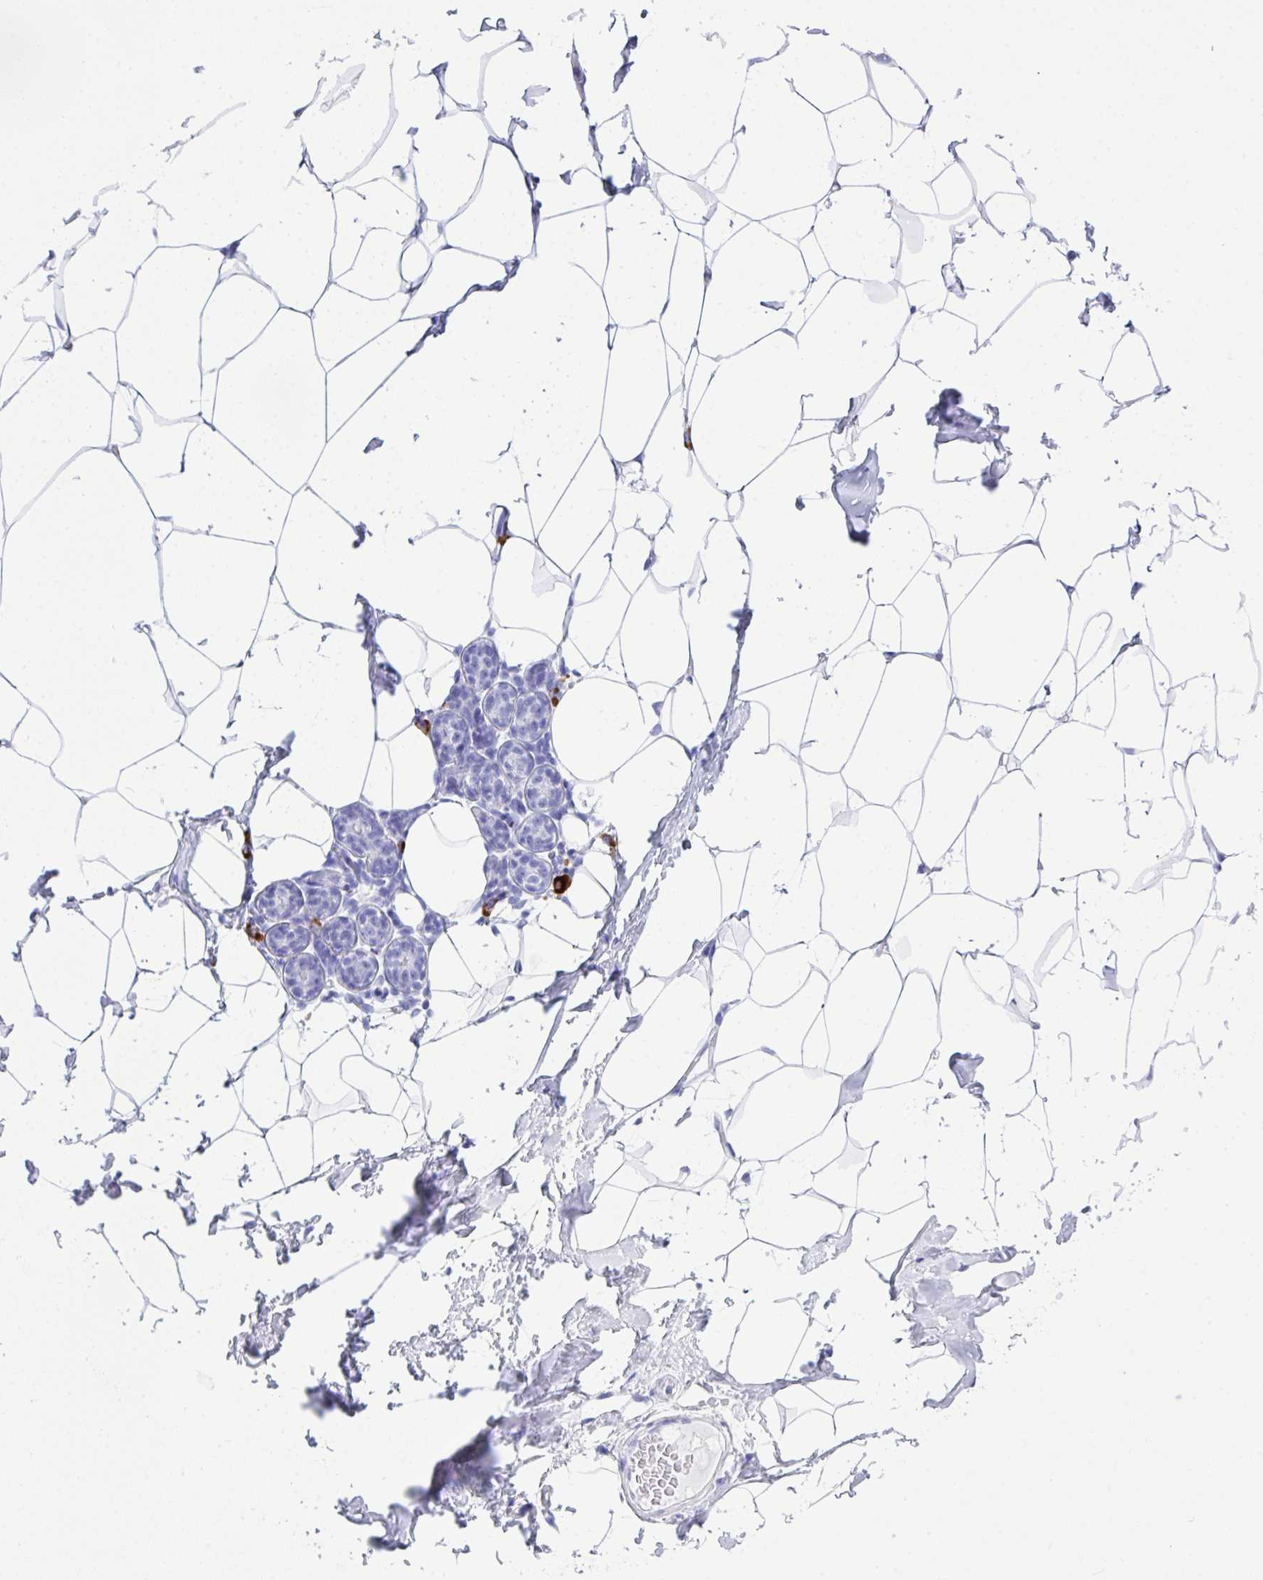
{"staining": {"intensity": "negative", "quantity": "none", "location": "none"}, "tissue": "breast", "cell_type": "Adipocytes", "image_type": "normal", "snomed": [{"axis": "morphology", "description": "Normal tissue, NOS"}, {"axis": "topography", "description": "Breast"}], "caption": "Micrograph shows no protein expression in adipocytes of benign breast. (DAB (3,3'-diaminobenzidine) immunohistochemistry (IHC), high magnification).", "gene": "BEST4", "patient": {"sex": "female", "age": 32}}